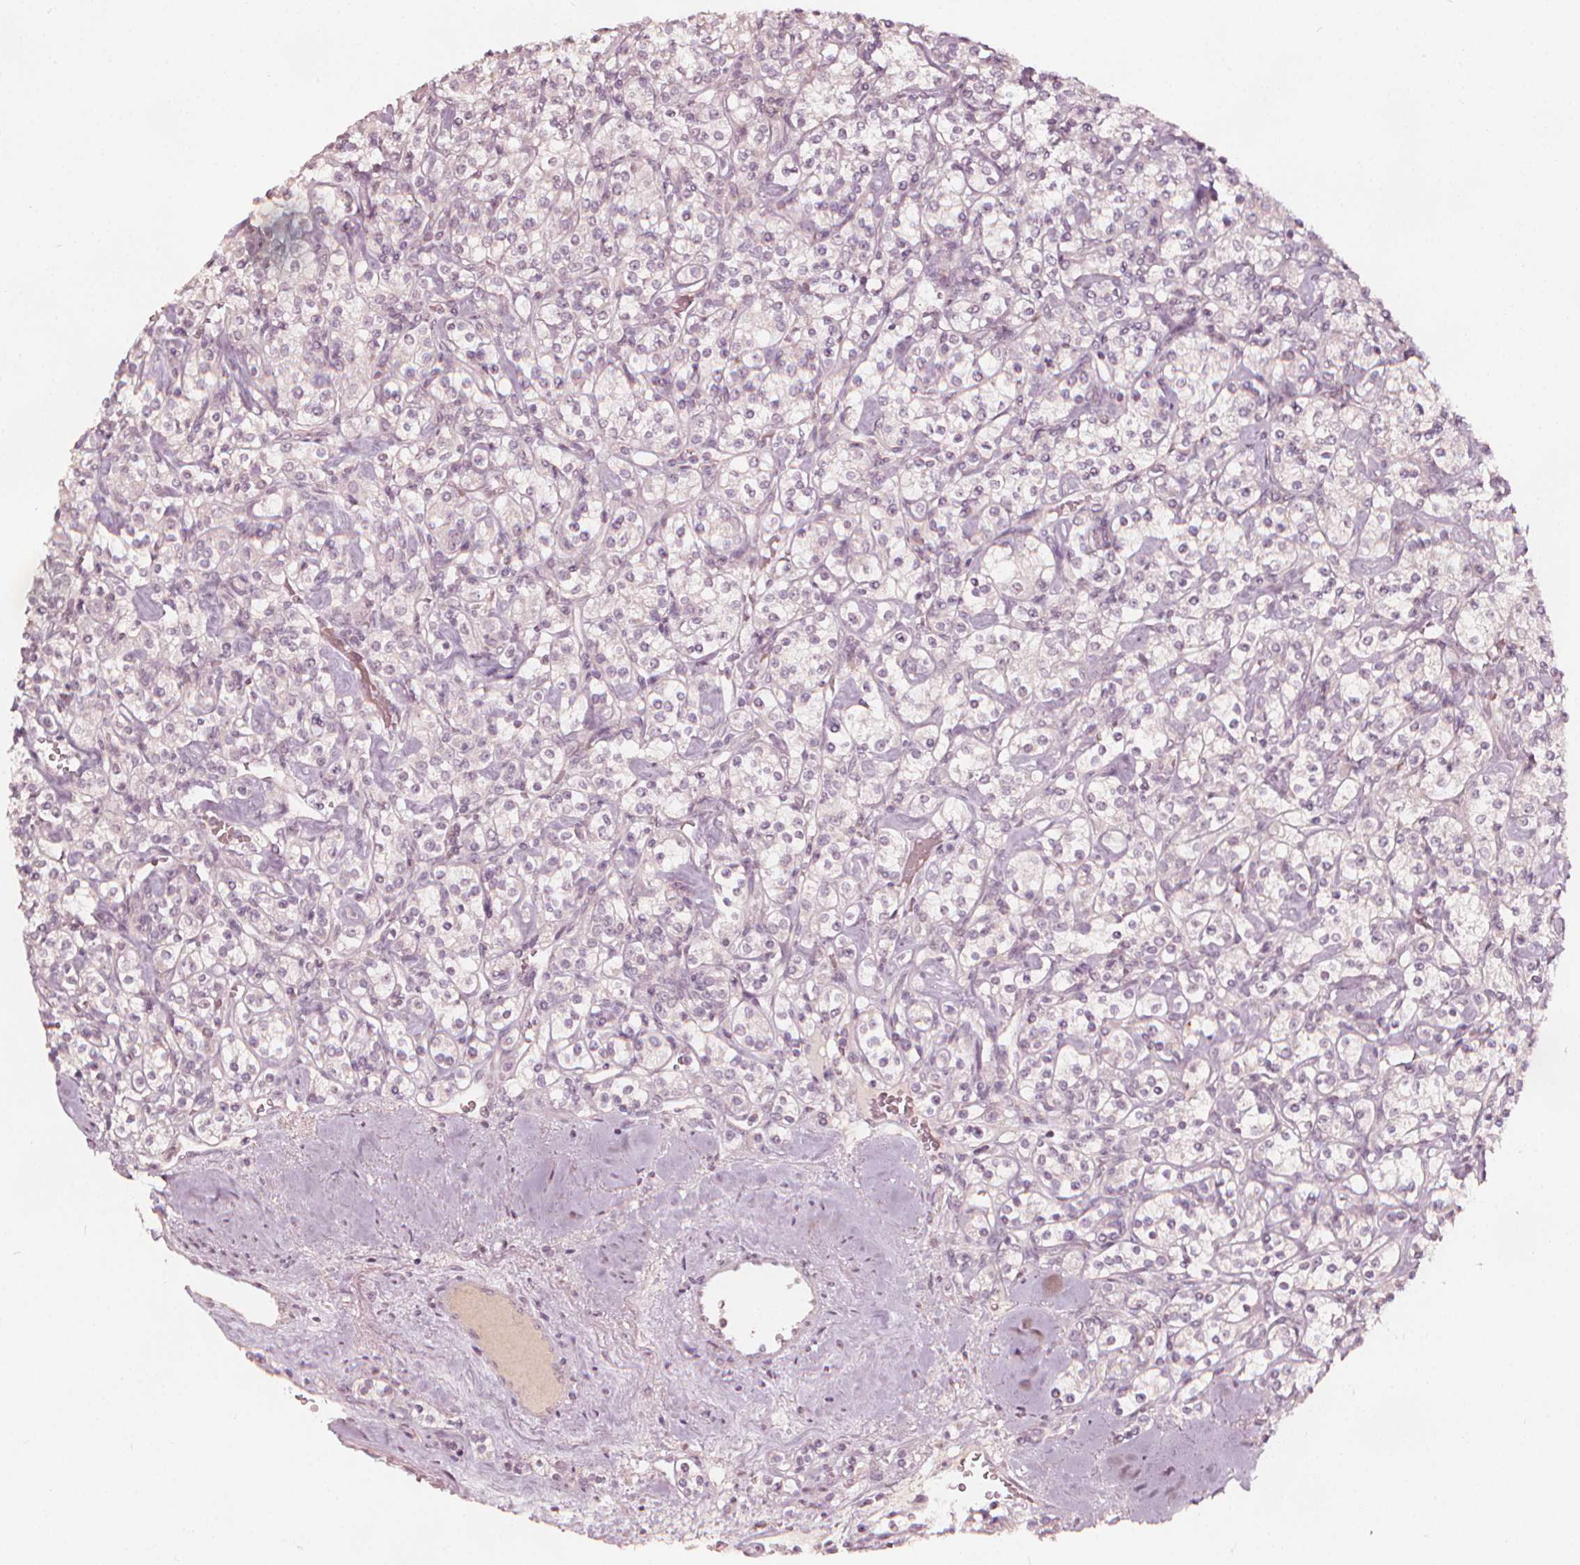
{"staining": {"intensity": "negative", "quantity": "none", "location": "none"}, "tissue": "renal cancer", "cell_type": "Tumor cells", "image_type": "cancer", "snomed": [{"axis": "morphology", "description": "Adenocarcinoma, NOS"}, {"axis": "topography", "description": "Kidney"}], "caption": "This is an immunohistochemistry photomicrograph of adenocarcinoma (renal). There is no positivity in tumor cells.", "gene": "NPC1L1", "patient": {"sex": "male", "age": 77}}